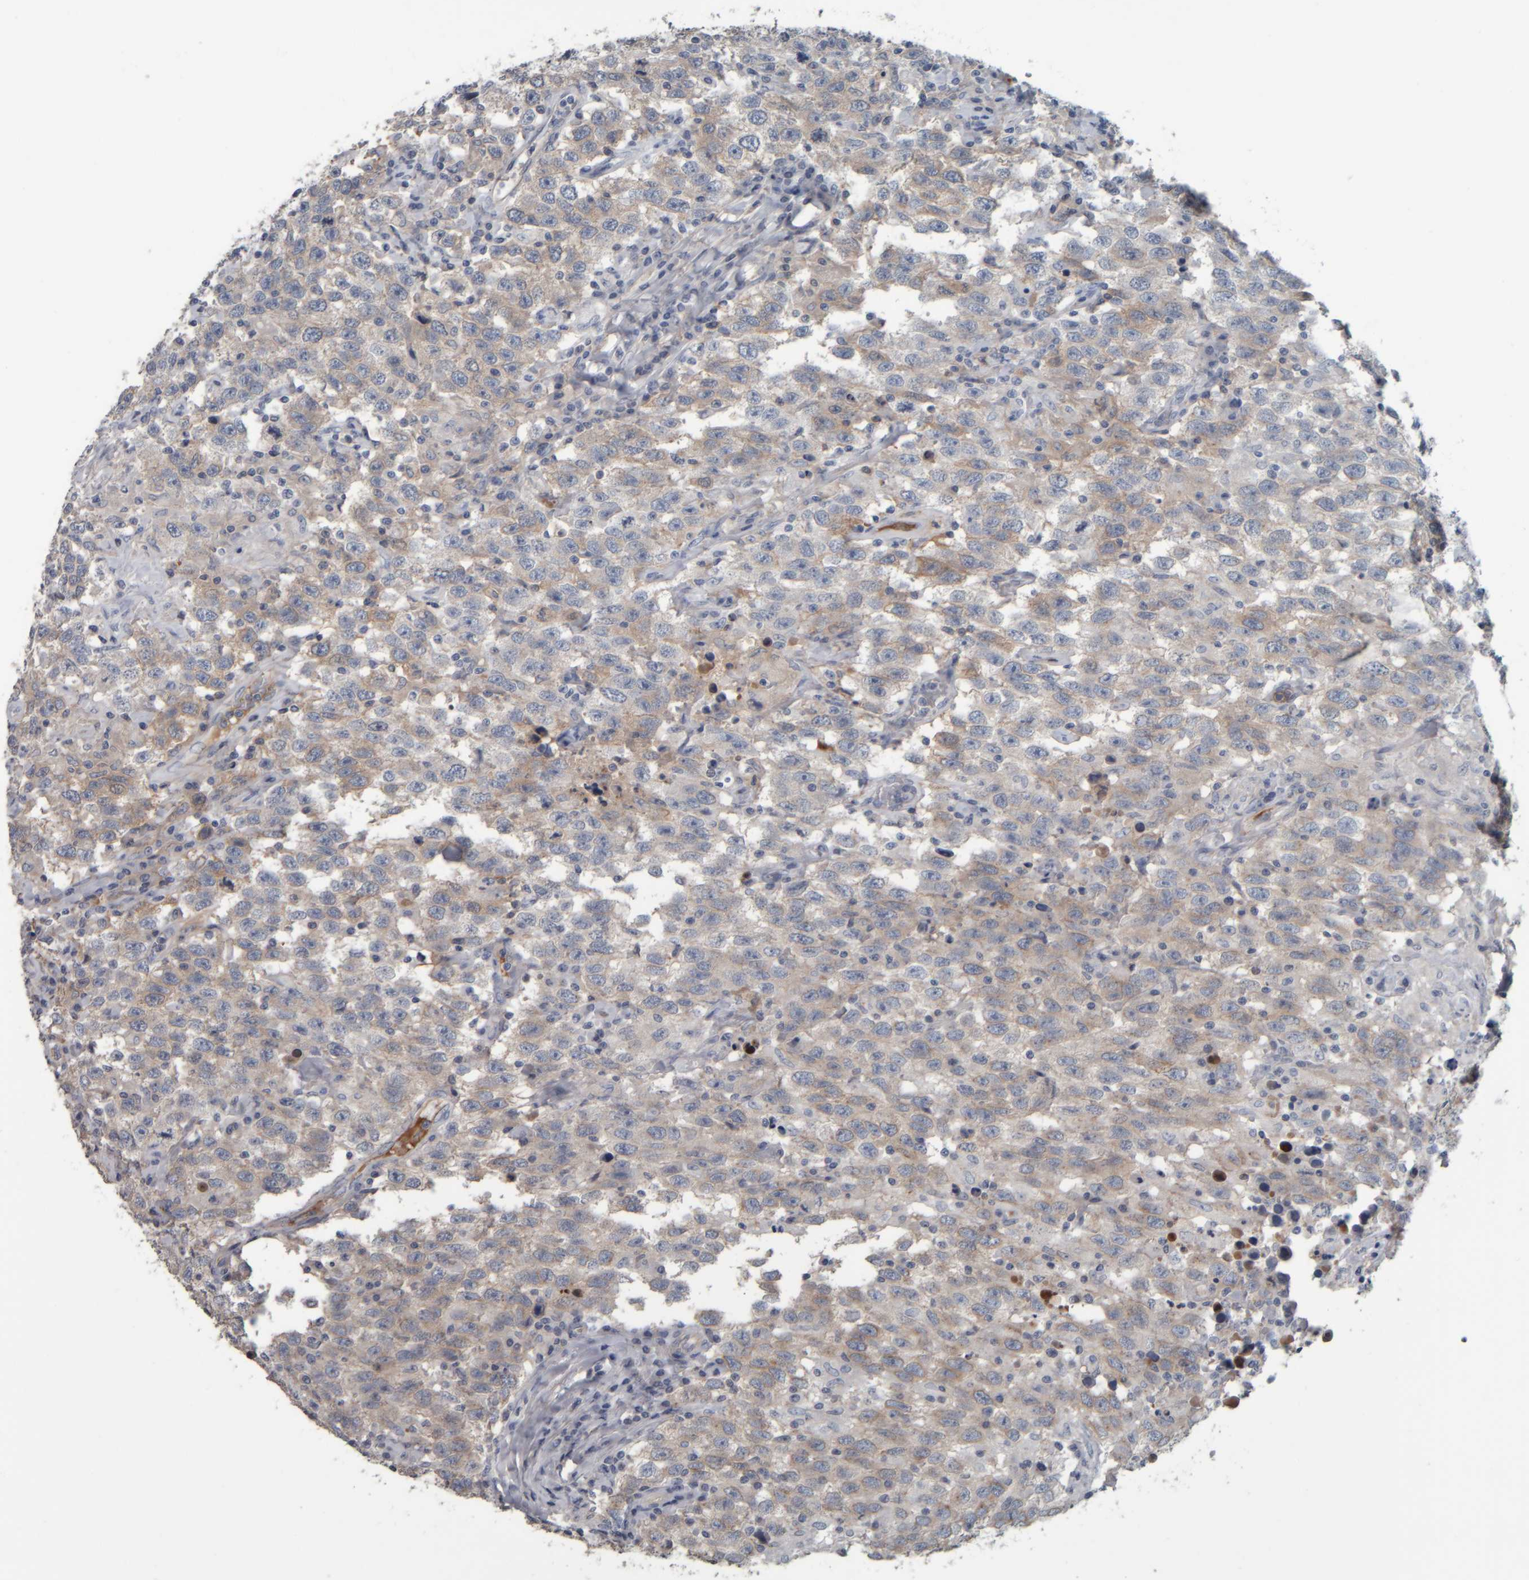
{"staining": {"intensity": "weak", "quantity": "<25%", "location": "cytoplasmic/membranous"}, "tissue": "testis cancer", "cell_type": "Tumor cells", "image_type": "cancer", "snomed": [{"axis": "morphology", "description": "Seminoma, NOS"}, {"axis": "topography", "description": "Testis"}], "caption": "DAB immunohistochemical staining of human testis seminoma shows no significant staining in tumor cells.", "gene": "CAVIN4", "patient": {"sex": "male", "age": 41}}